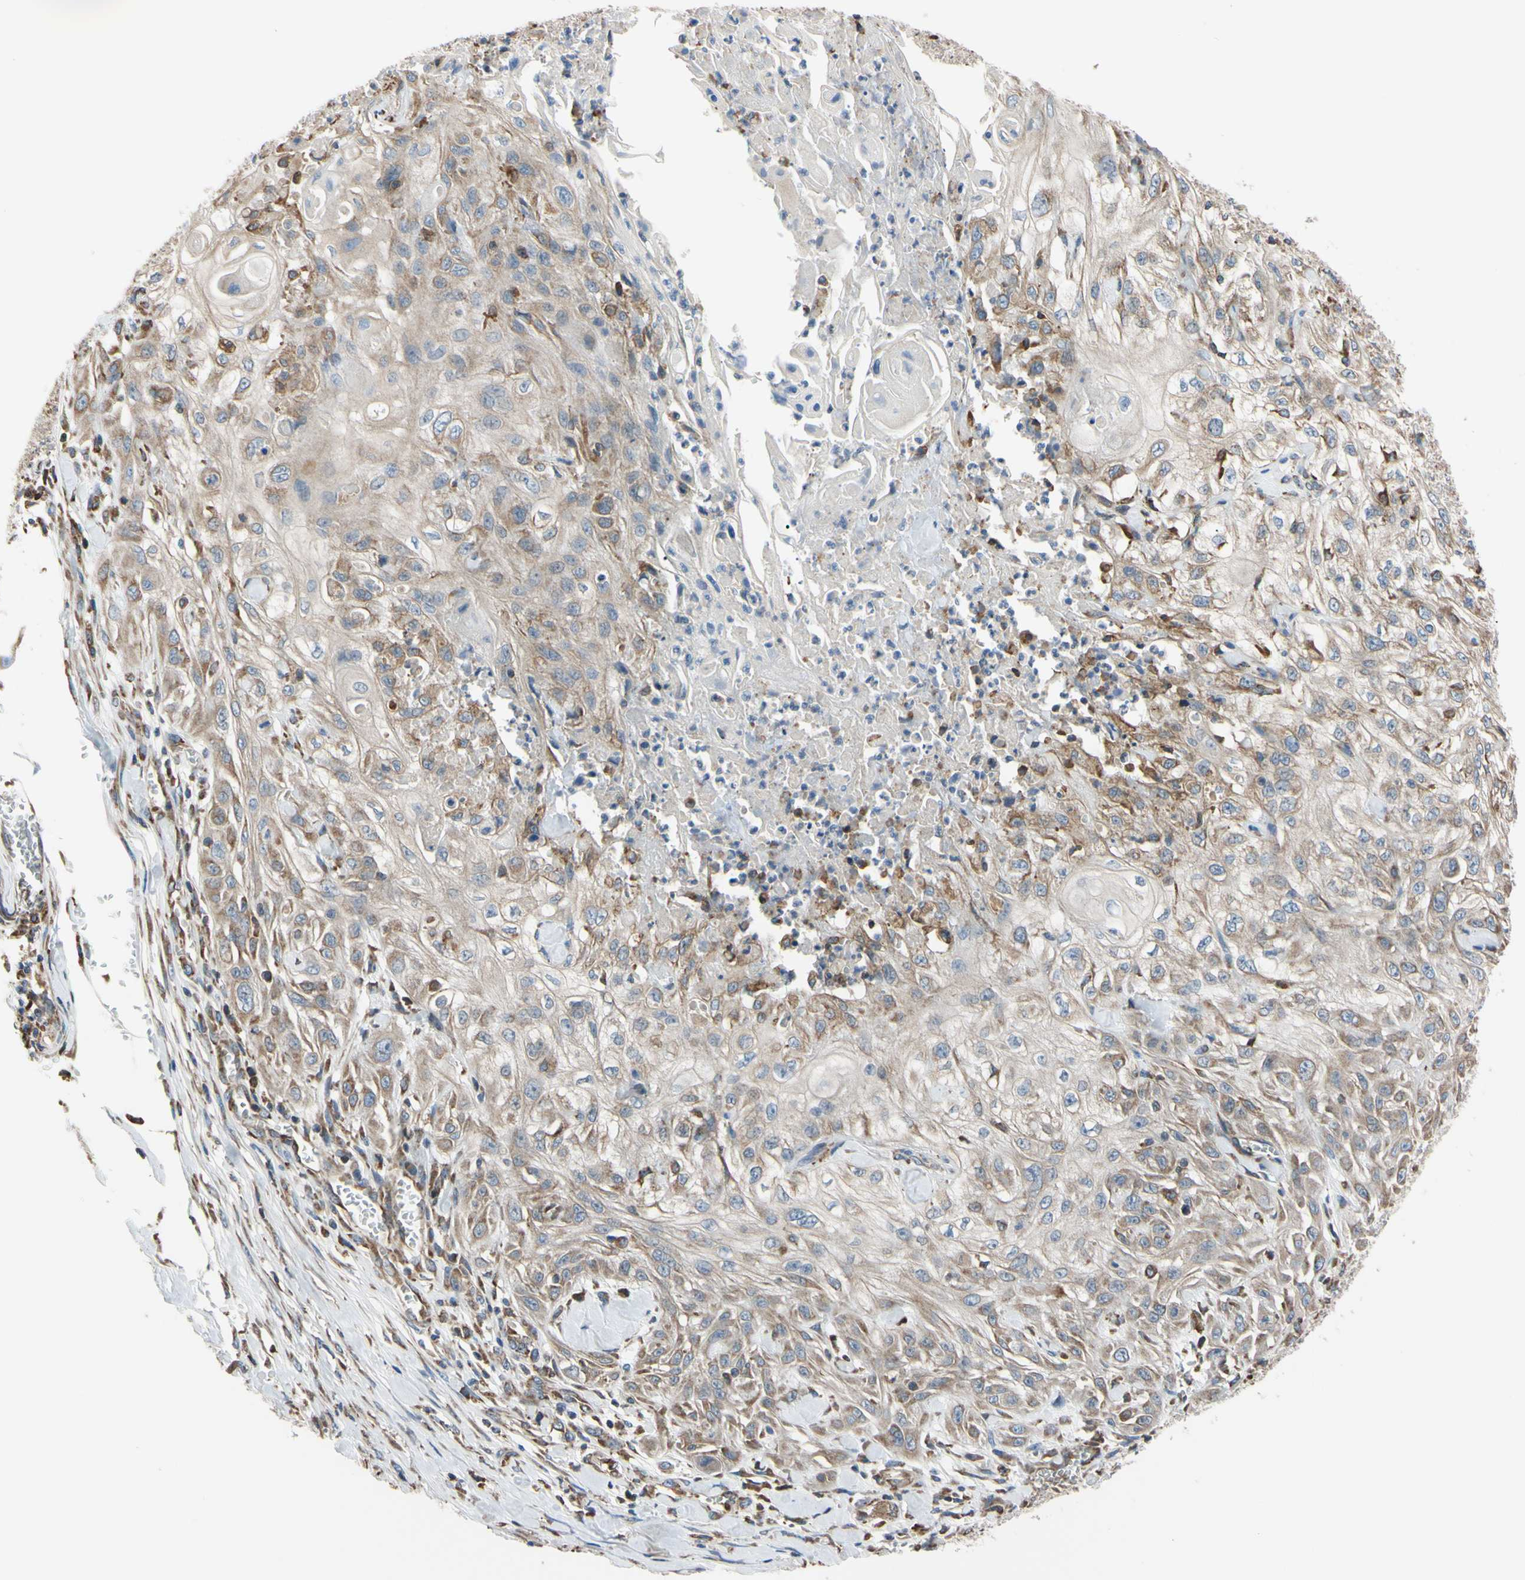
{"staining": {"intensity": "moderate", "quantity": "25%-75%", "location": "cytoplasmic/membranous"}, "tissue": "skin cancer", "cell_type": "Tumor cells", "image_type": "cancer", "snomed": [{"axis": "morphology", "description": "Squamous cell carcinoma, NOS"}, {"axis": "morphology", "description": "Squamous cell carcinoma, metastatic, NOS"}, {"axis": "topography", "description": "Skin"}, {"axis": "topography", "description": "Lymph node"}], "caption": "An IHC photomicrograph of neoplastic tissue is shown. Protein staining in brown shows moderate cytoplasmic/membranous positivity in skin cancer within tumor cells. Nuclei are stained in blue.", "gene": "BMF", "patient": {"sex": "male", "age": 75}}